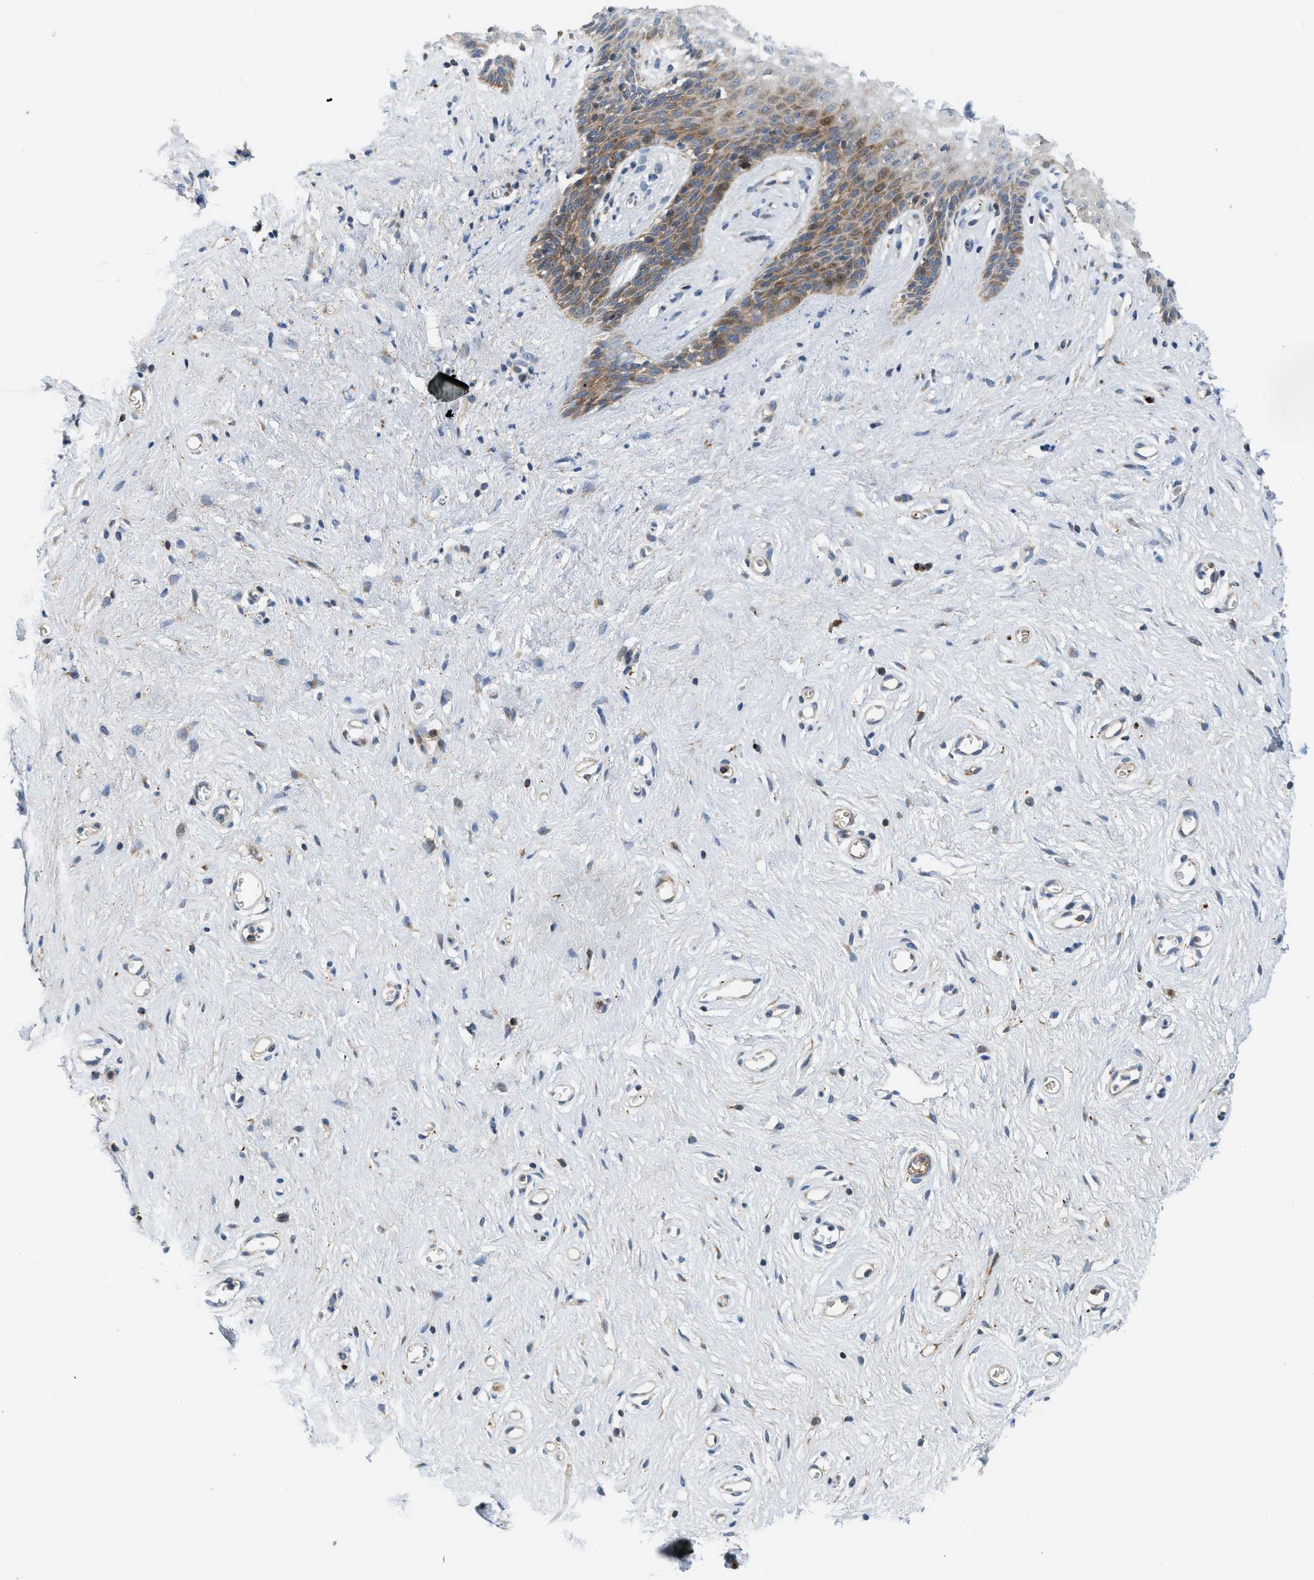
{"staining": {"intensity": "moderate", "quantity": "25%-75%", "location": "cytoplasmic/membranous"}, "tissue": "vagina", "cell_type": "Squamous epithelial cells", "image_type": "normal", "snomed": [{"axis": "morphology", "description": "Normal tissue, NOS"}, {"axis": "topography", "description": "Vagina"}], "caption": "Immunohistochemistry (IHC) staining of unremarkable vagina, which reveals medium levels of moderate cytoplasmic/membranous positivity in about 25%-75% of squamous epithelial cells indicating moderate cytoplasmic/membranous protein expression. The staining was performed using DAB (3,3'-diaminobenzidine) (brown) for protein detection and nuclei were counterstained in hematoxylin (blue).", "gene": "DIPK1A", "patient": {"sex": "female", "age": 44}}